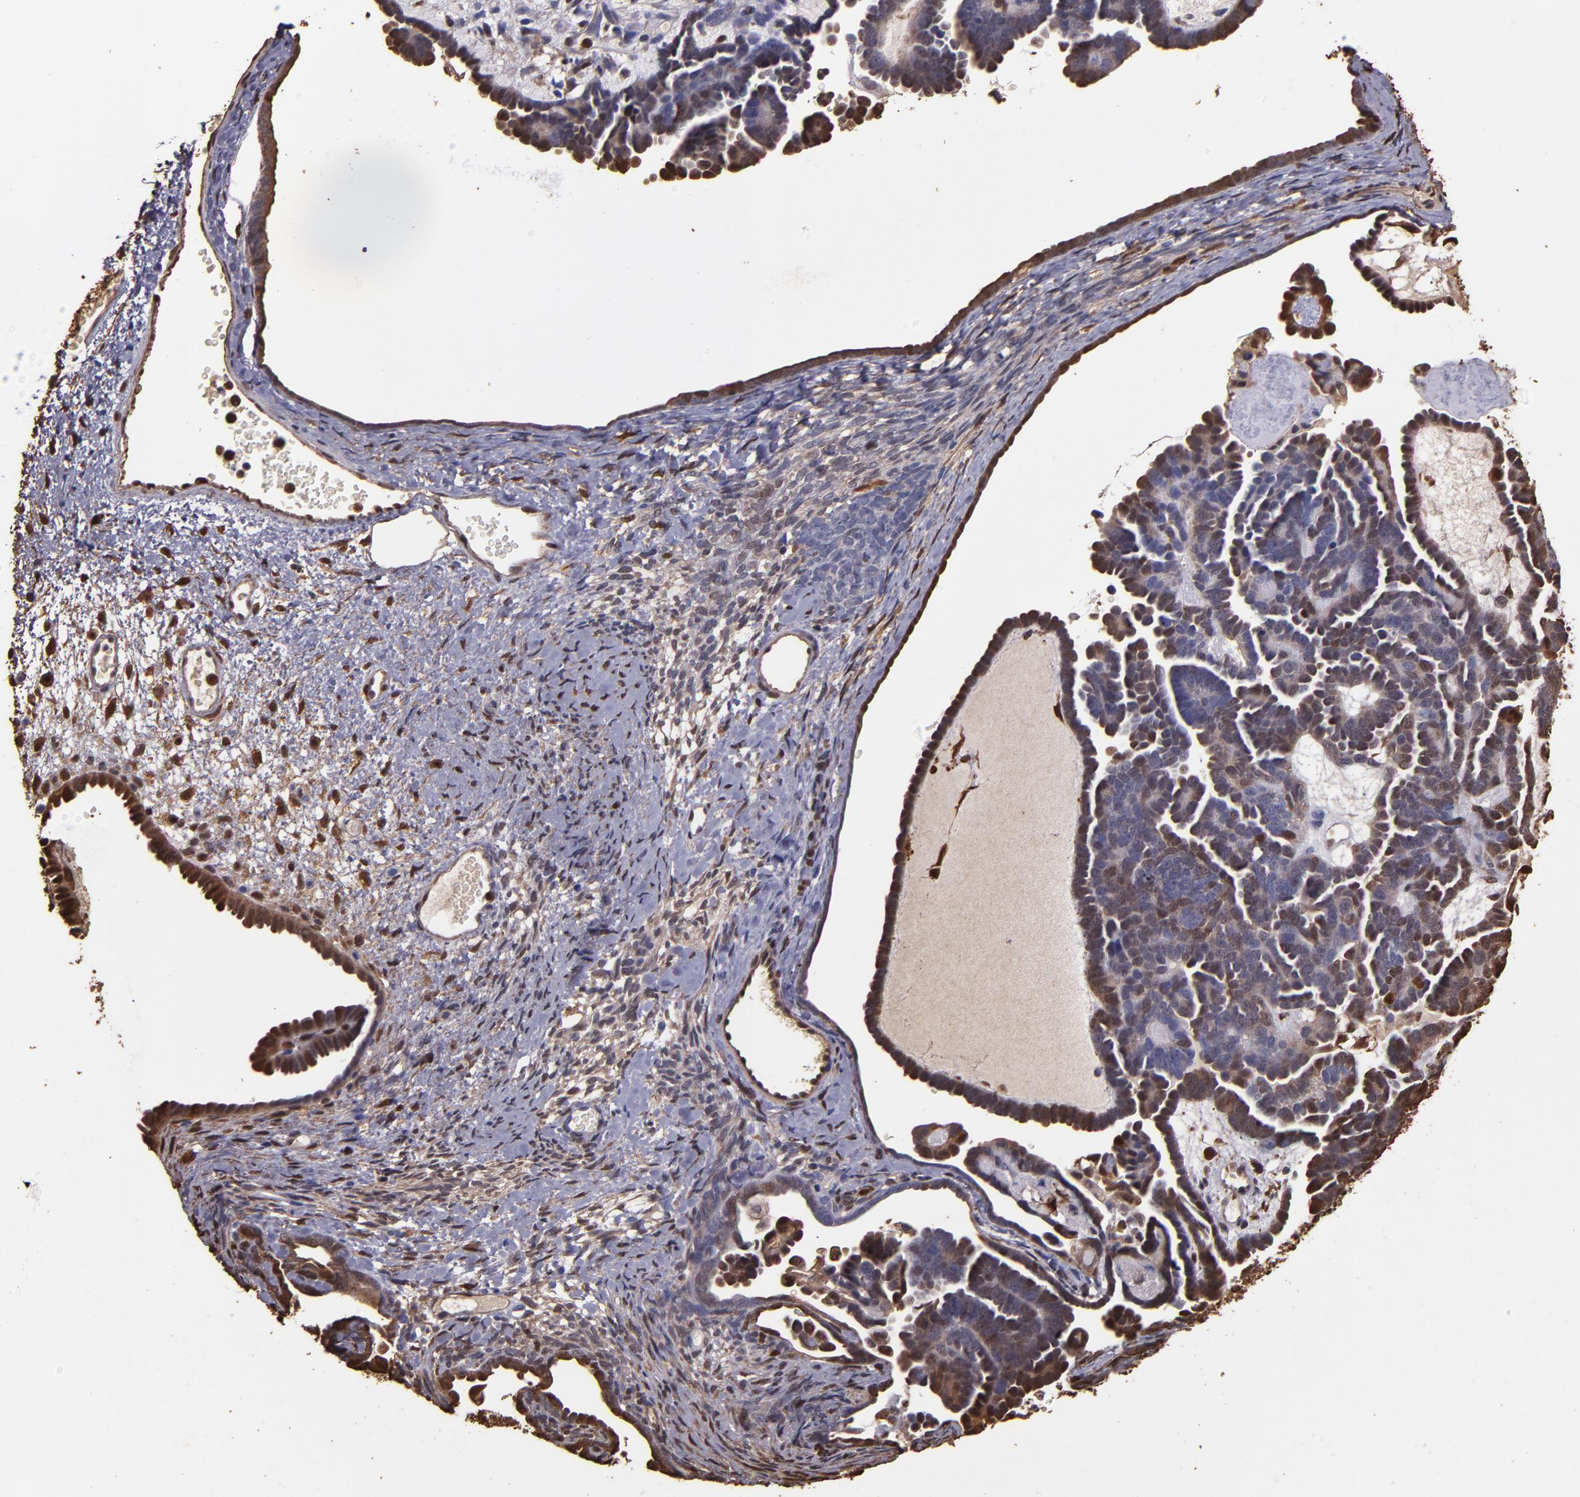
{"staining": {"intensity": "weak", "quantity": "25%-75%", "location": "cytoplasmic/membranous,nuclear"}, "tissue": "endometrial cancer", "cell_type": "Tumor cells", "image_type": "cancer", "snomed": [{"axis": "morphology", "description": "Neoplasm, malignant, NOS"}, {"axis": "topography", "description": "Endometrium"}], "caption": "Protein positivity by immunohistochemistry (IHC) shows weak cytoplasmic/membranous and nuclear staining in approximately 25%-75% of tumor cells in endometrial cancer.", "gene": "S100A6", "patient": {"sex": "female", "age": 74}}